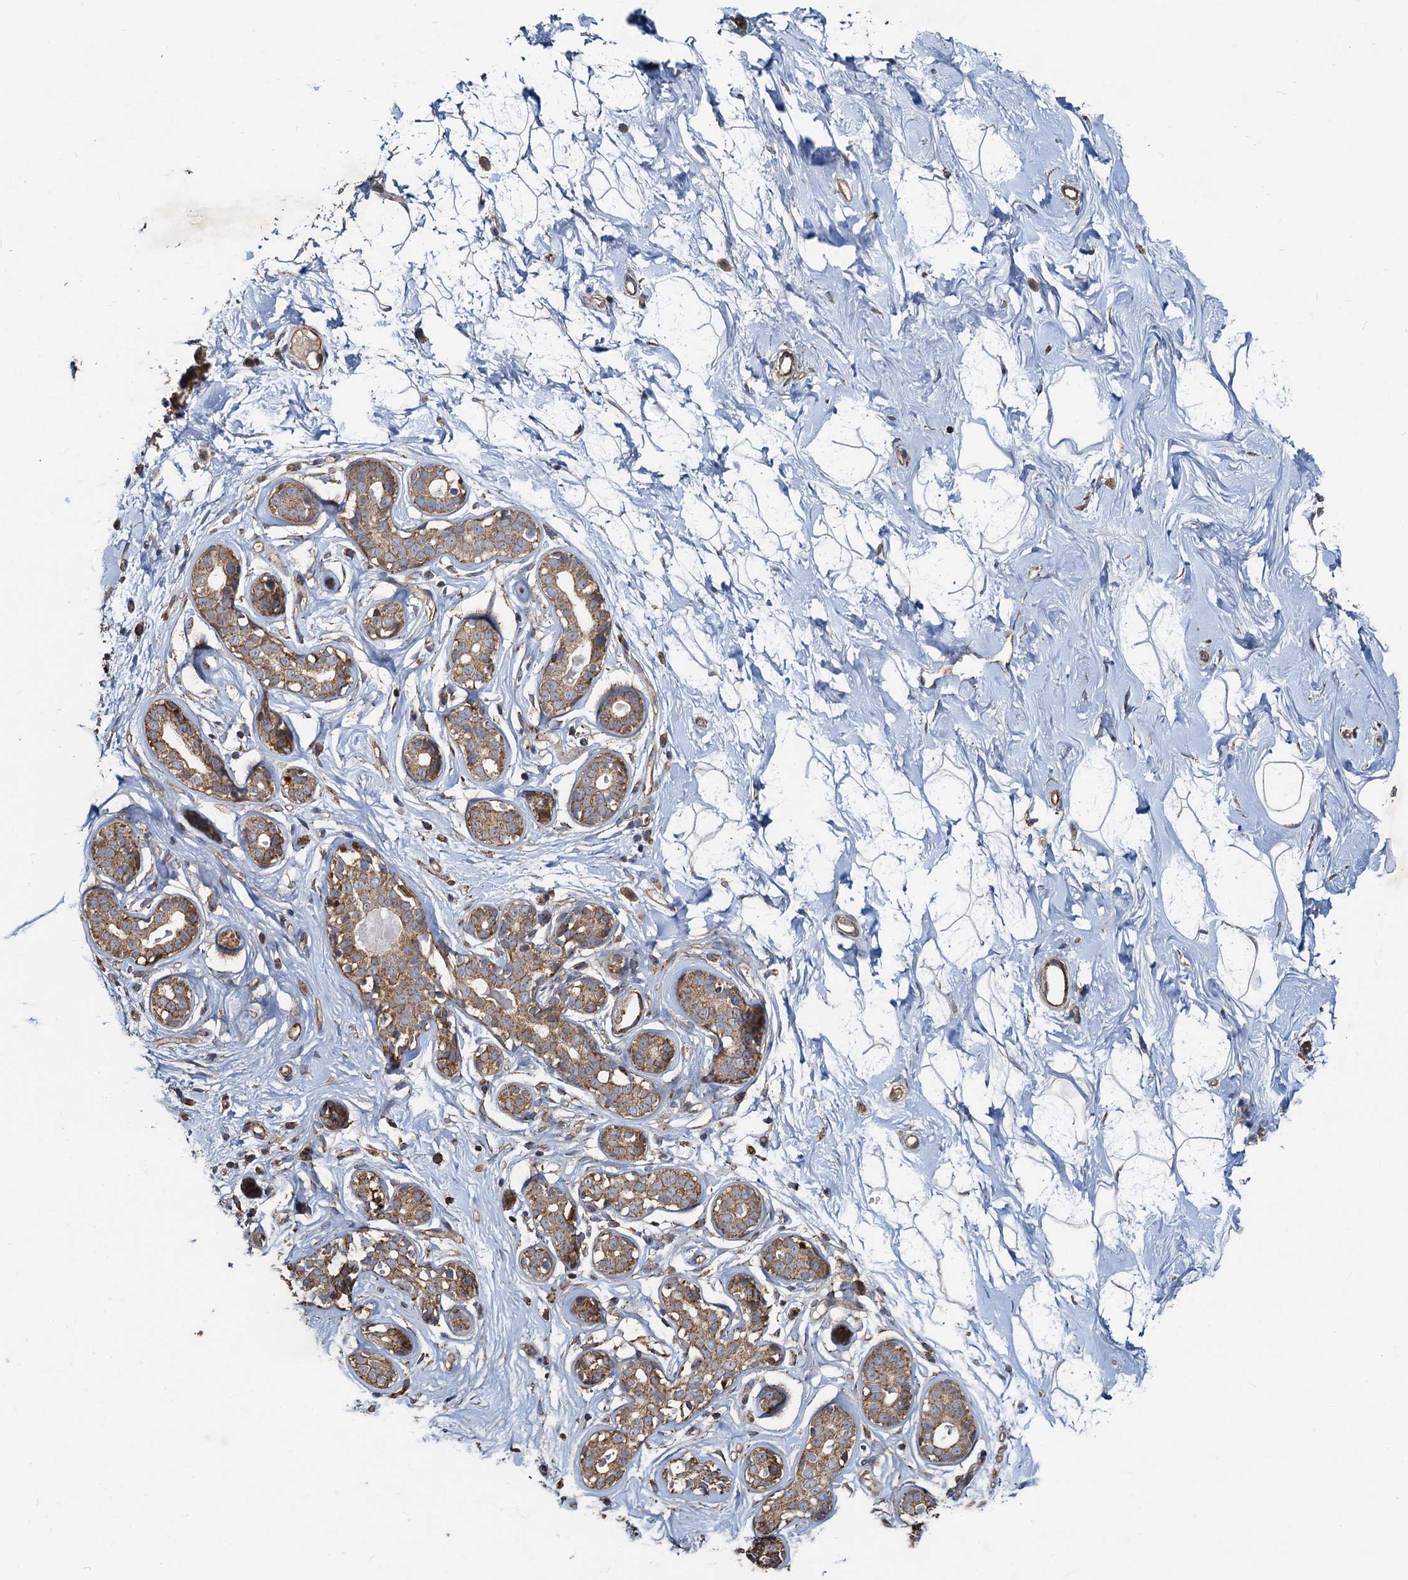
{"staining": {"intensity": "weak", "quantity": ">75%", "location": "cytoplasmic/membranous"}, "tissue": "breast", "cell_type": "Adipocytes", "image_type": "normal", "snomed": [{"axis": "morphology", "description": "Normal tissue, NOS"}, {"axis": "morphology", "description": "Adenoma, NOS"}, {"axis": "topography", "description": "Breast"}], "caption": "A histopathology image showing weak cytoplasmic/membranous staining in approximately >75% of adipocytes in normal breast, as visualized by brown immunohistochemical staining.", "gene": "SDS", "patient": {"sex": "female", "age": 23}}